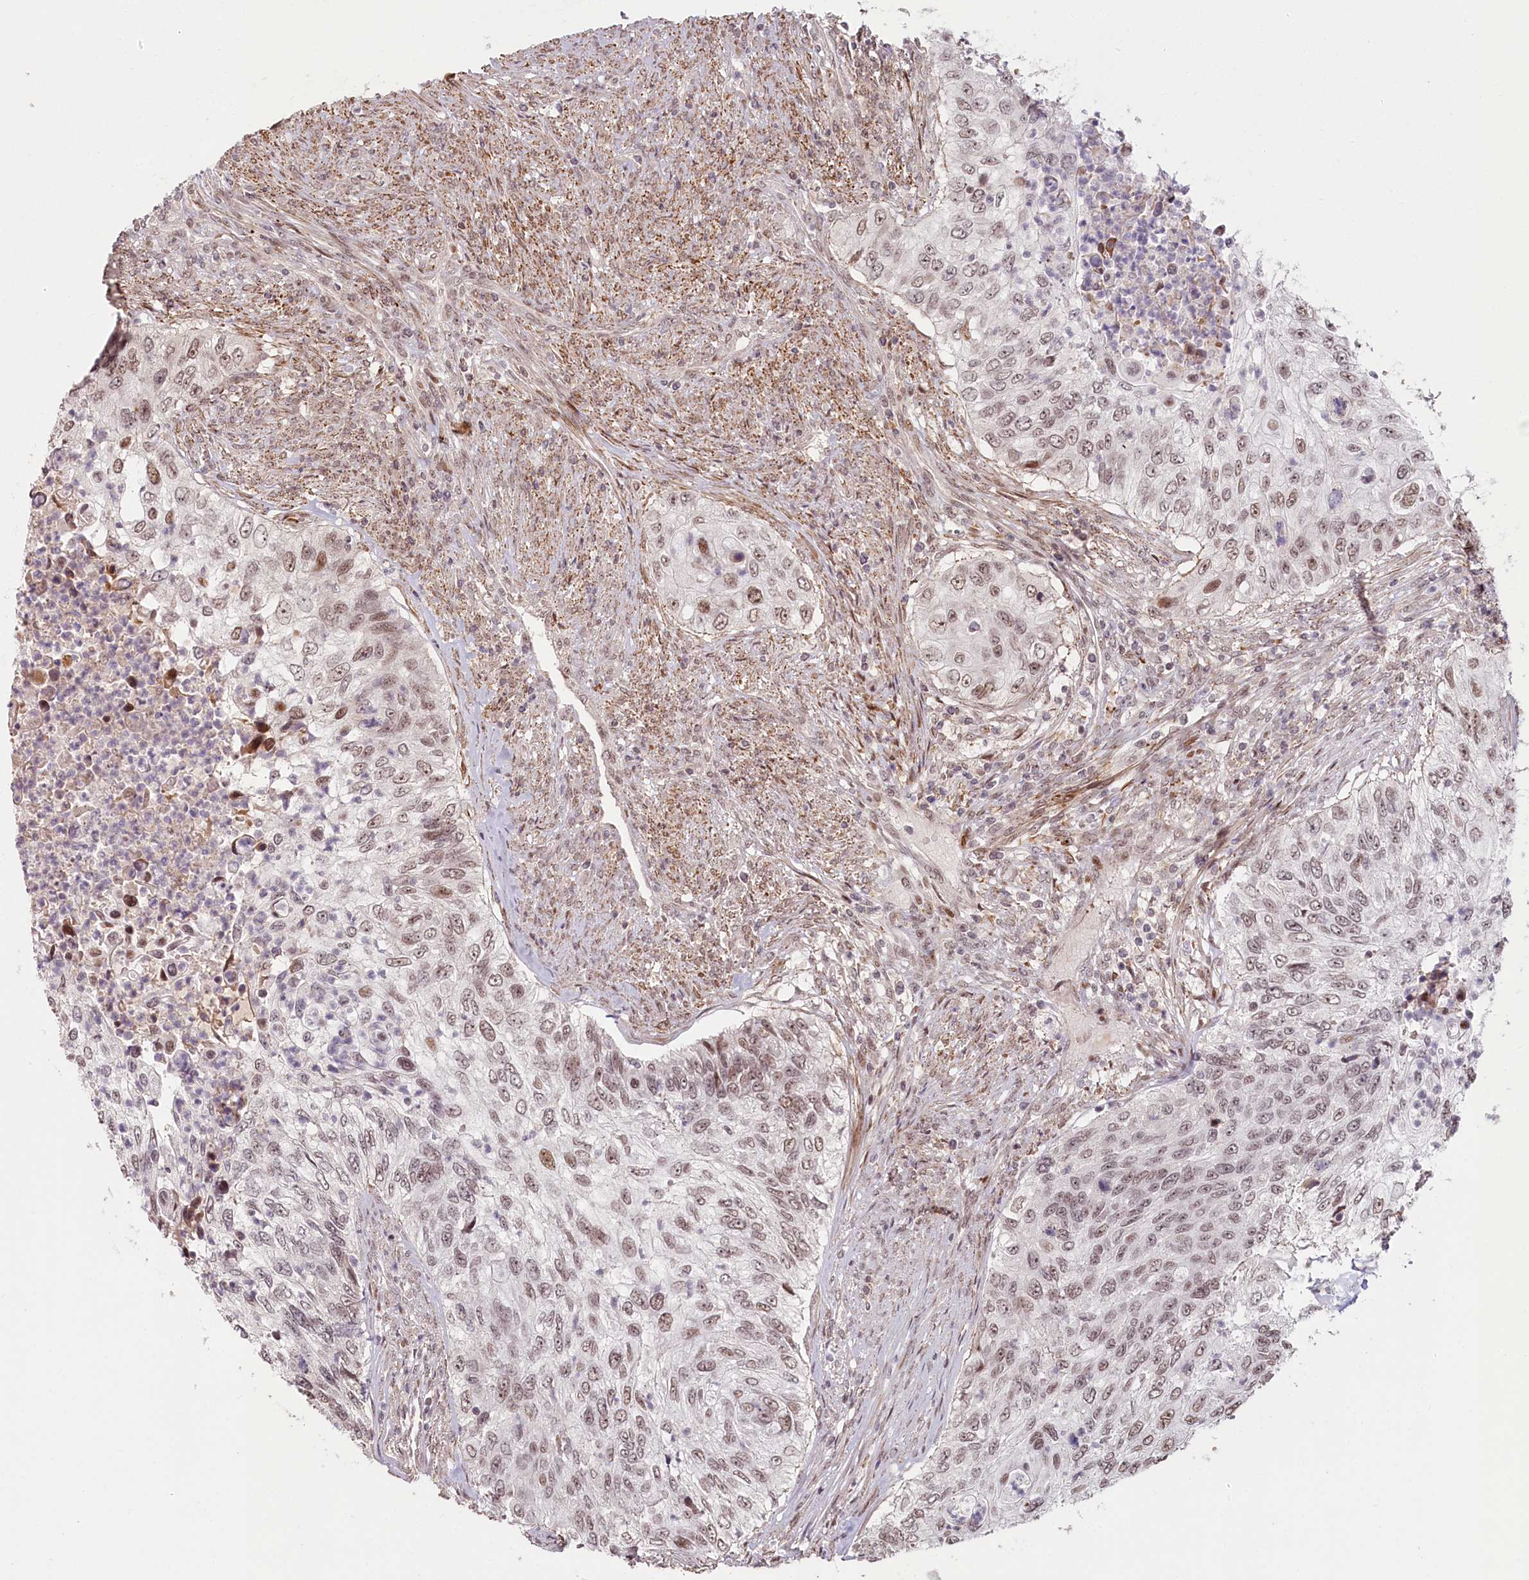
{"staining": {"intensity": "moderate", "quantity": "<25%", "location": "nuclear"}, "tissue": "urothelial cancer", "cell_type": "Tumor cells", "image_type": "cancer", "snomed": [{"axis": "morphology", "description": "Urothelial carcinoma, High grade"}, {"axis": "topography", "description": "Urinary bladder"}], "caption": "Immunohistochemistry of high-grade urothelial carcinoma reveals low levels of moderate nuclear expression in approximately <25% of tumor cells. The staining is performed using DAB (3,3'-diaminobenzidine) brown chromogen to label protein expression. The nuclei are counter-stained blue using hematoxylin.", "gene": "FAM204A", "patient": {"sex": "female", "age": 60}}